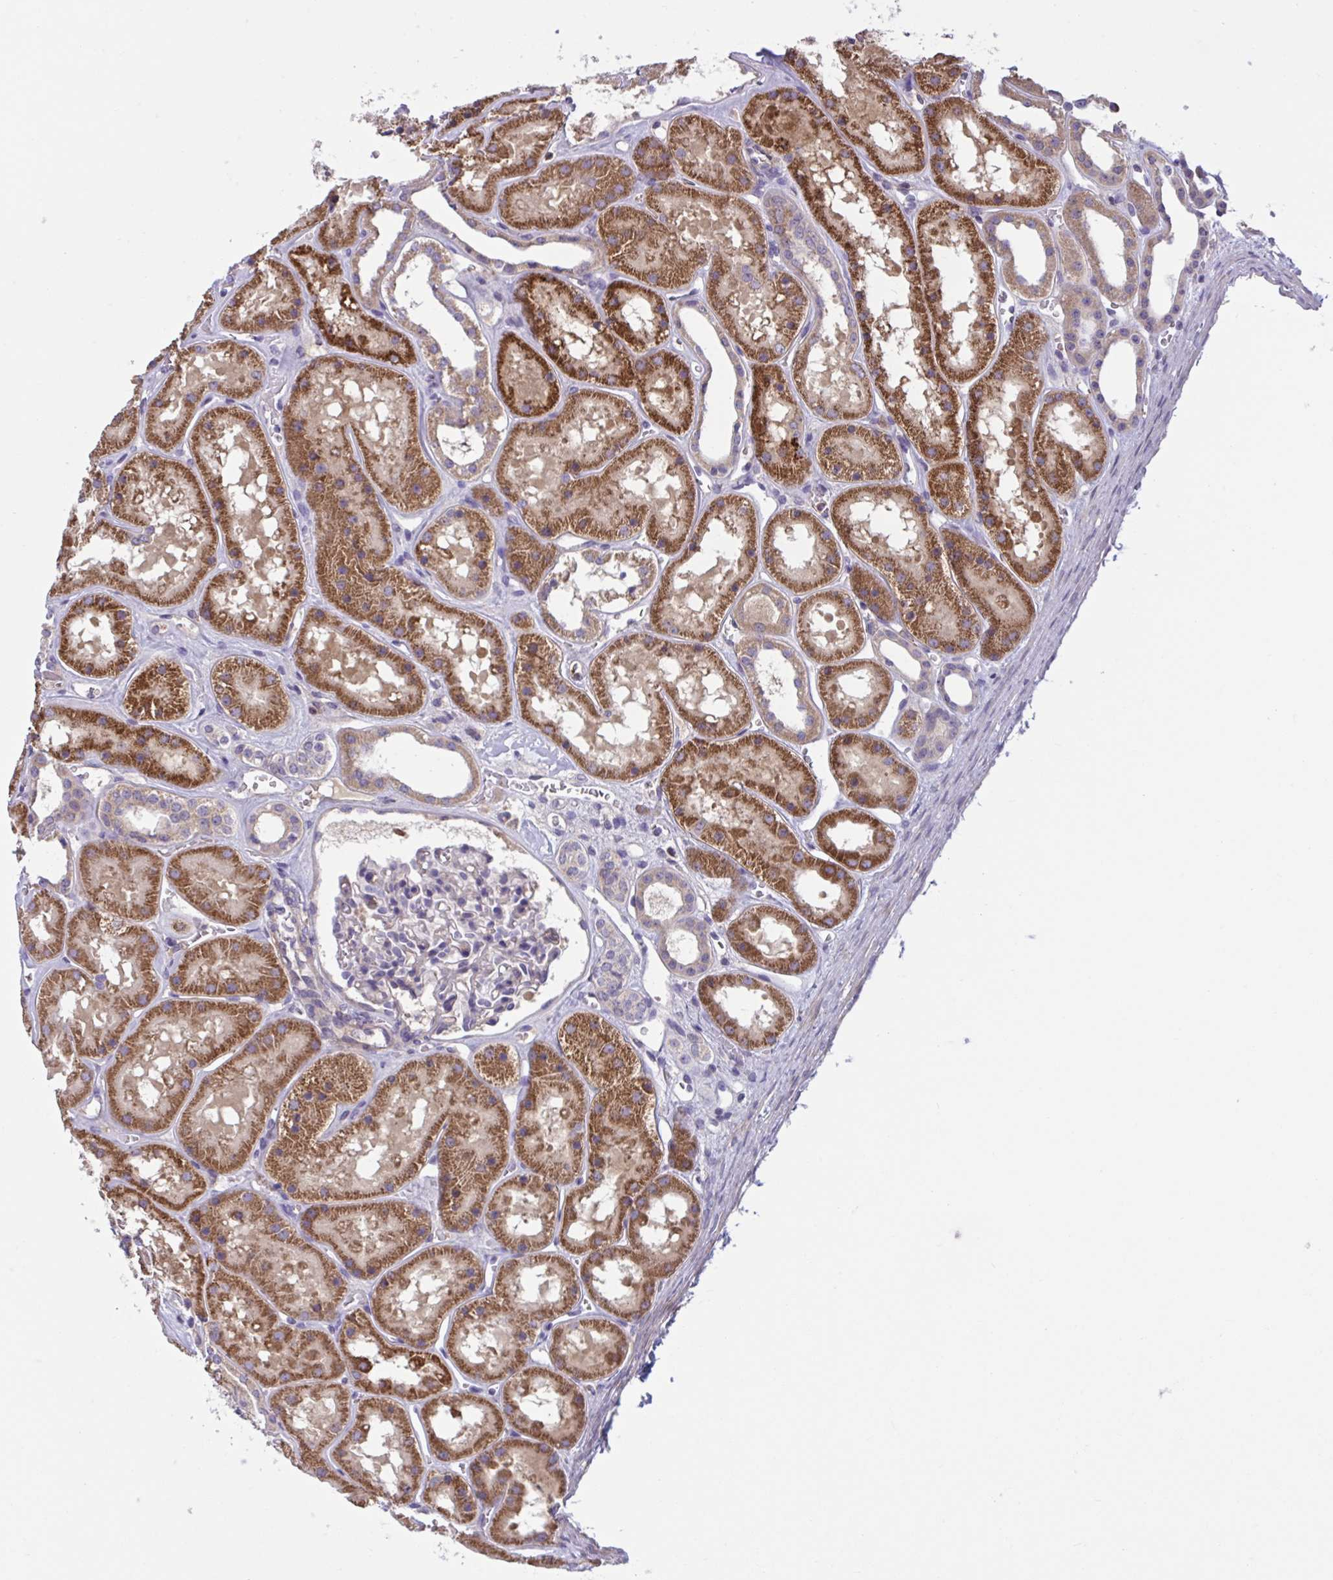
{"staining": {"intensity": "negative", "quantity": "none", "location": "none"}, "tissue": "kidney", "cell_type": "Cells in glomeruli", "image_type": "normal", "snomed": [{"axis": "morphology", "description": "Normal tissue, NOS"}, {"axis": "topography", "description": "Kidney"}], "caption": "Human kidney stained for a protein using immunohistochemistry exhibits no positivity in cells in glomeruli.", "gene": "WNT9B", "patient": {"sex": "female", "age": 41}}